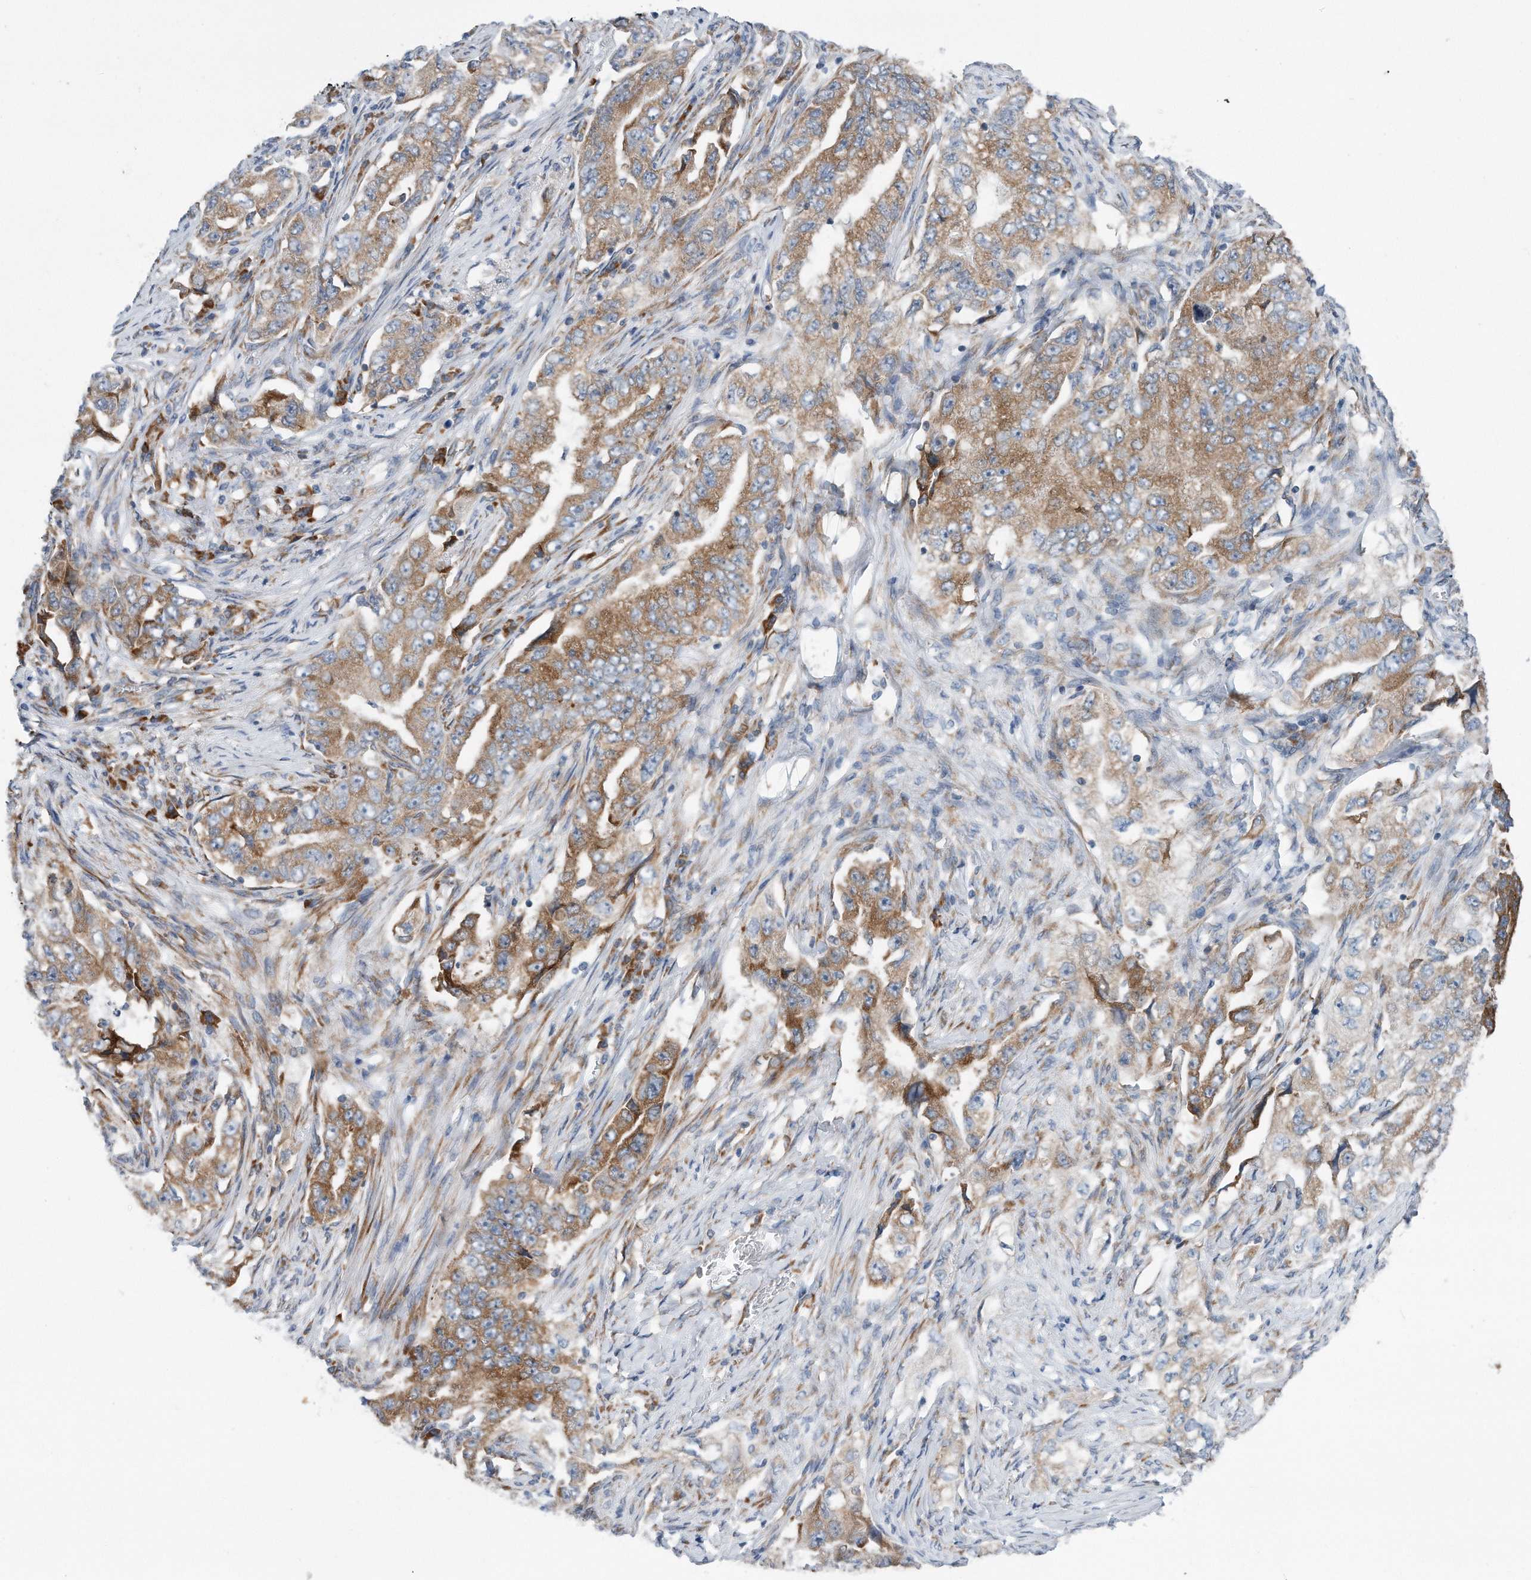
{"staining": {"intensity": "moderate", "quantity": ">75%", "location": "cytoplasmic/membranous"}, "tissue": "lung cancer", "cell_type": "Tumor cells", "image_type": "cancer", "snomed": [{"axis": "morphology", "description": "Adenocarcinoma, NOS"}, {"axis": "topography", "description": "Lung"}], "caption": "Human lung cancer stained with a brown dye displays moderate cytoplasmic/membranous positive expression in about >75% of tumor cells.", "gene": "RPL26L1", "patient": {"sex": "female", "age": 51}}